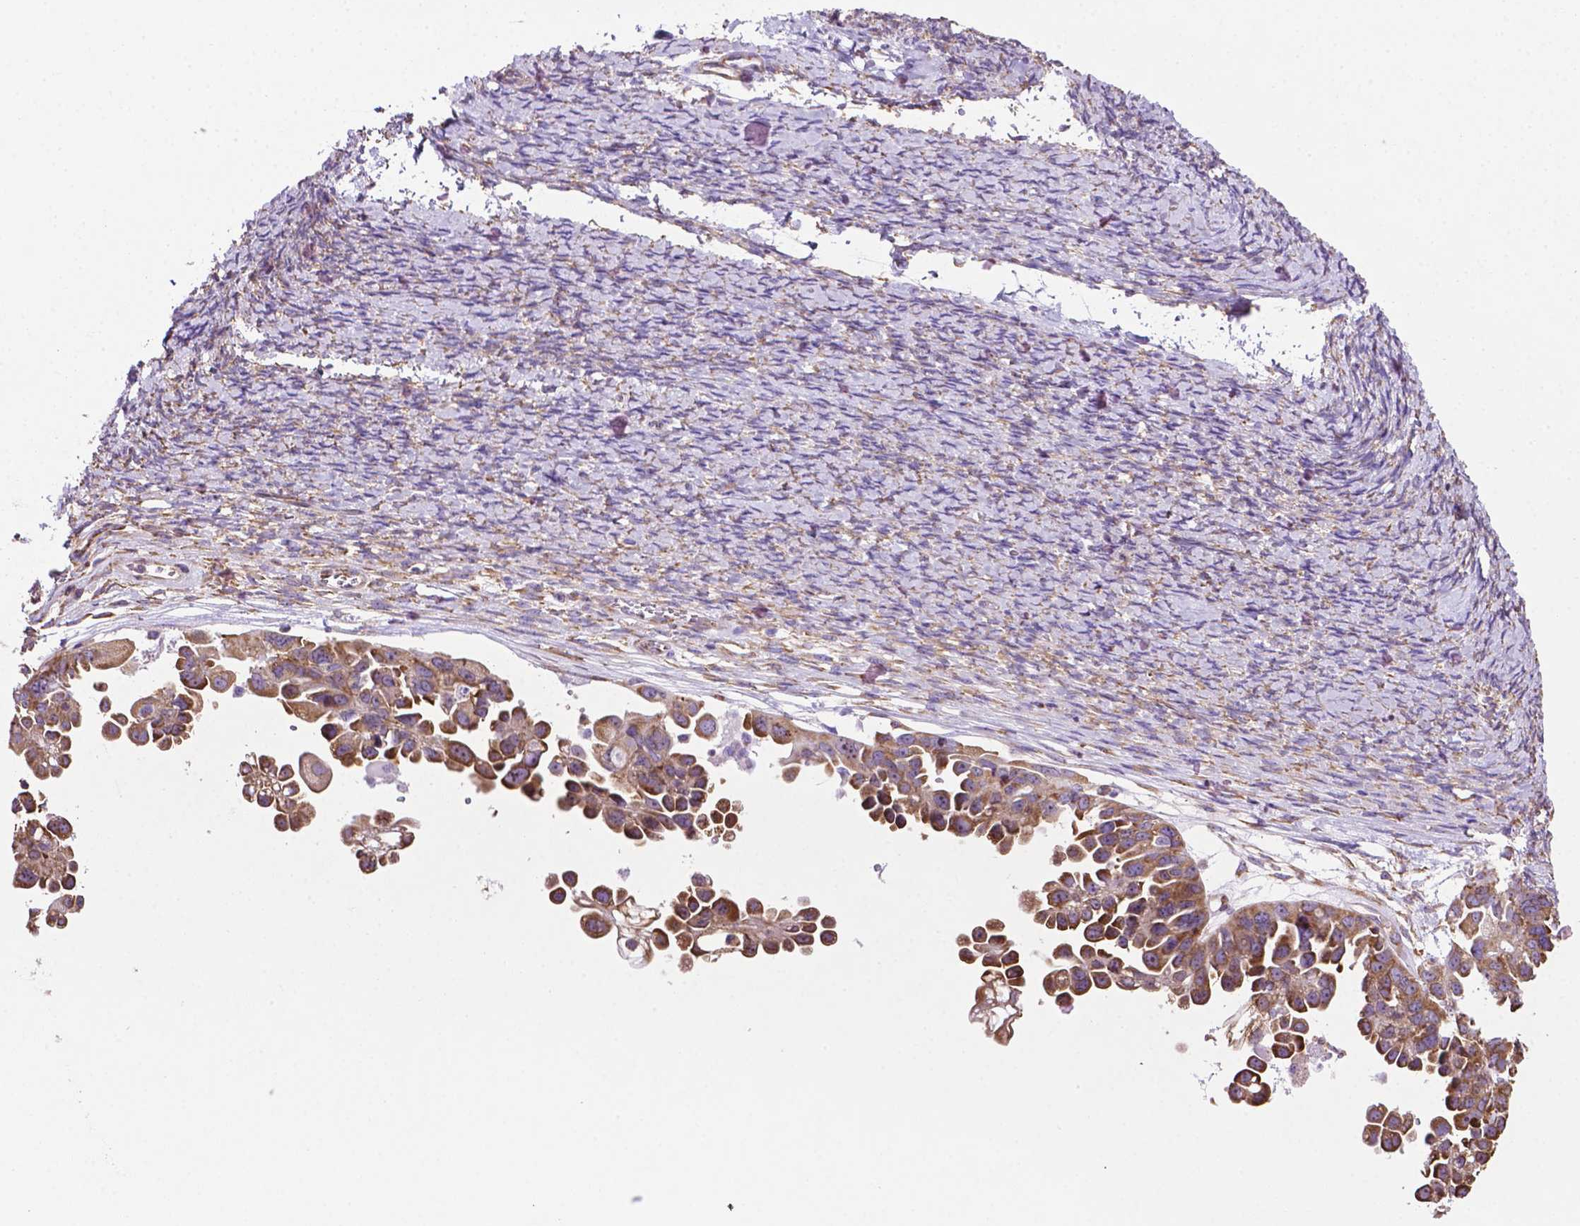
{"staining": {"intensity": "moderate", "quantity": ">75%", "location": "cytoplasmic/membranous"}, "tissue": "ovarian cancer", "cell_type": "Tumor cells", "image_type": "cancer", "snomed": [{"axis": "morphology", "description": "Cystadenocarcinoma, serous, NOS"}, {"axis": "topography", "description": "Ovary"}], "caption": "Immunohistochemical staining of human ovarian cancer (serous cystadenocarcinoma) demonstrates medium levels of moderate cytoplasmic/membranous protein positivity in about >75% of tumor cells. Nuclei are stained in blue.", "gene": "RPL29", "patient": {"sex": "female", "age": 53}}